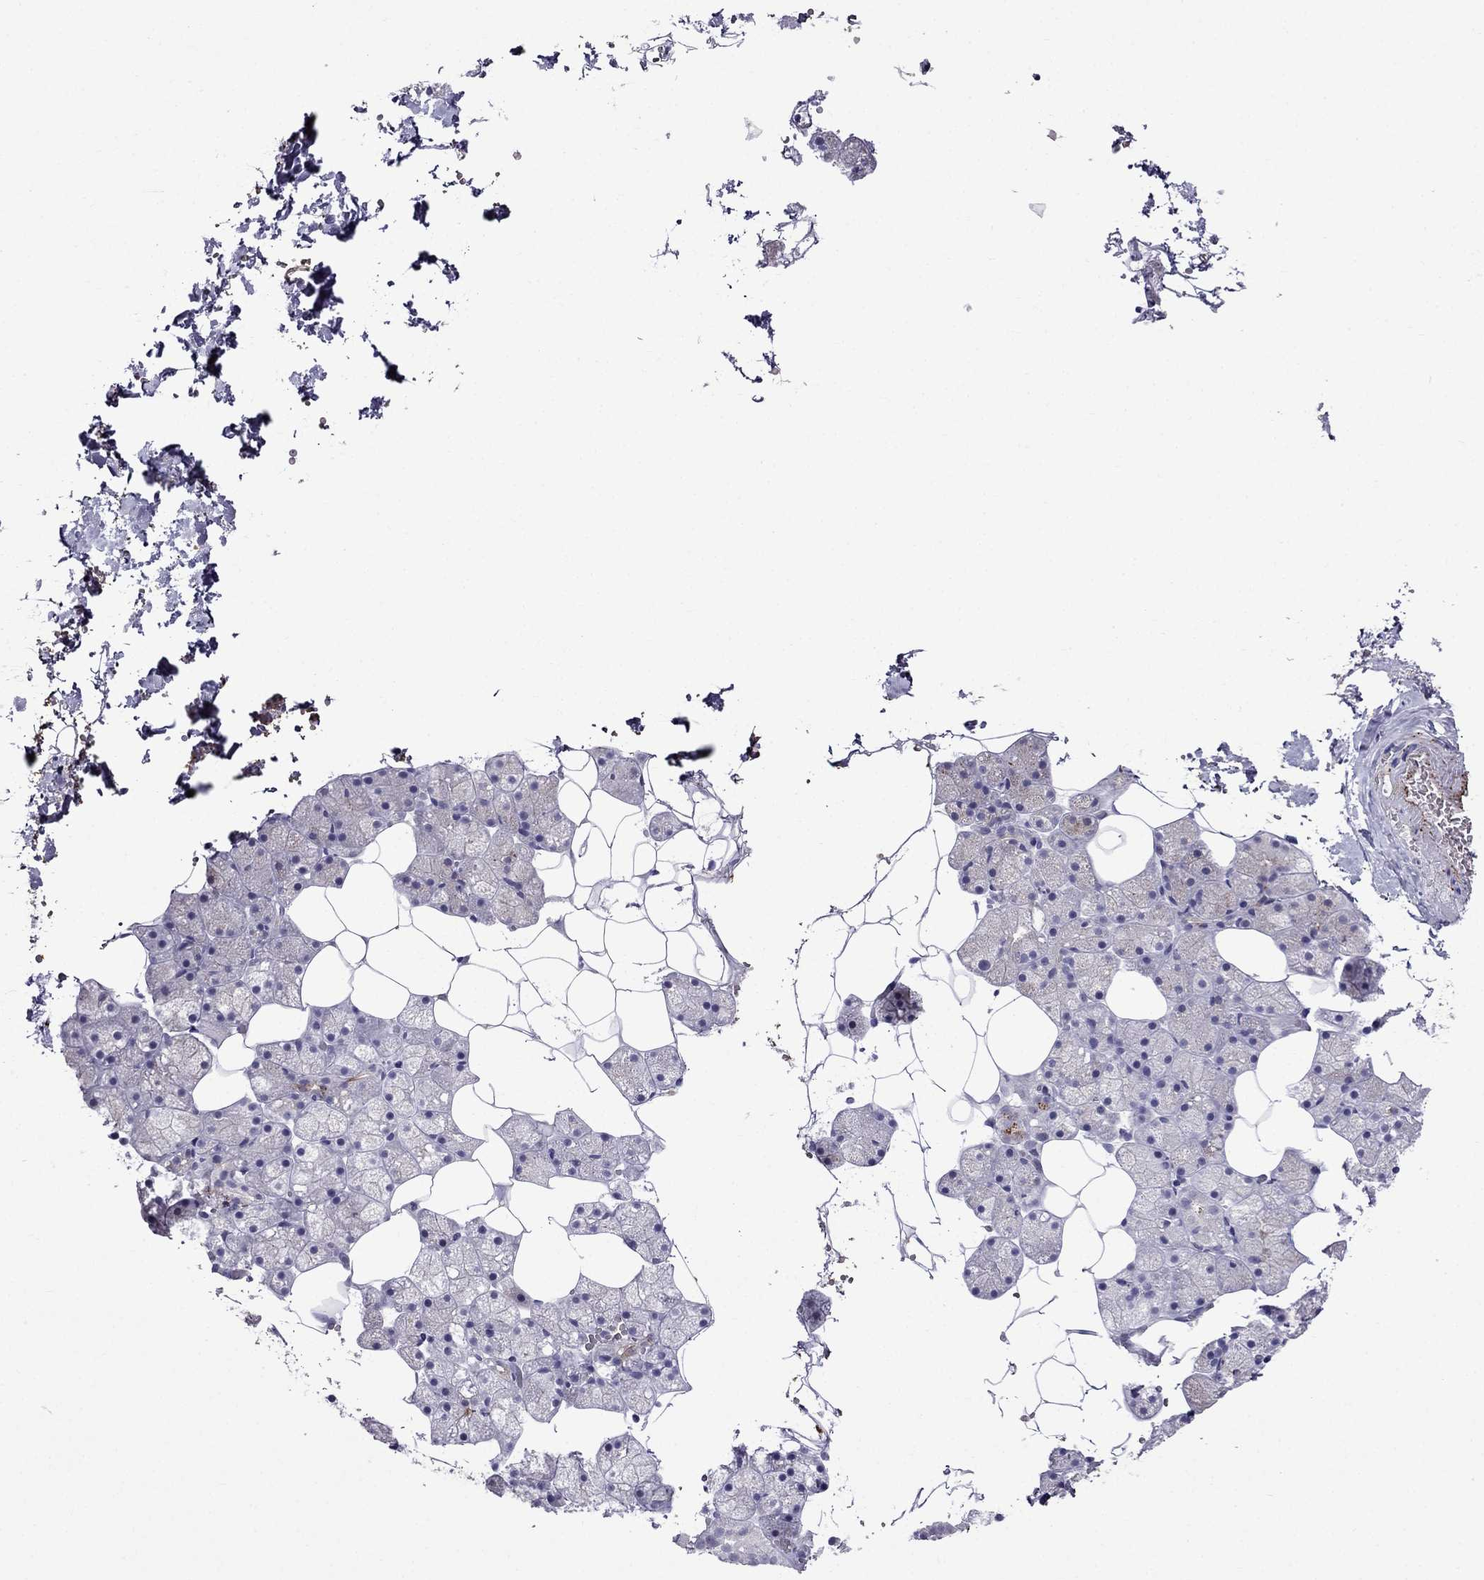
{"staining": {"intensity": "moderate", "quantity": "<25%", "location": "cytoplasmic/membranous"}, "tissue": "salivary gland", "cell_type": "Glandular cells", "image_type": "normal", "snomed": [{"axis": "morphology", "description": "Normal tissue, NOS"}, {"axis": "topography", "description": "Salivary gland"}], "caption": "Moderate cytoplasmic/membranous protein expression is identified in approximately <25% of glandular cells in salivary gland. (DAB (3,3'-diaminobenzidine) = brown stain, brightfield microscopy at high magnification).", "gene": "MGP", "patient": {"sex": "male", "age": 38}}